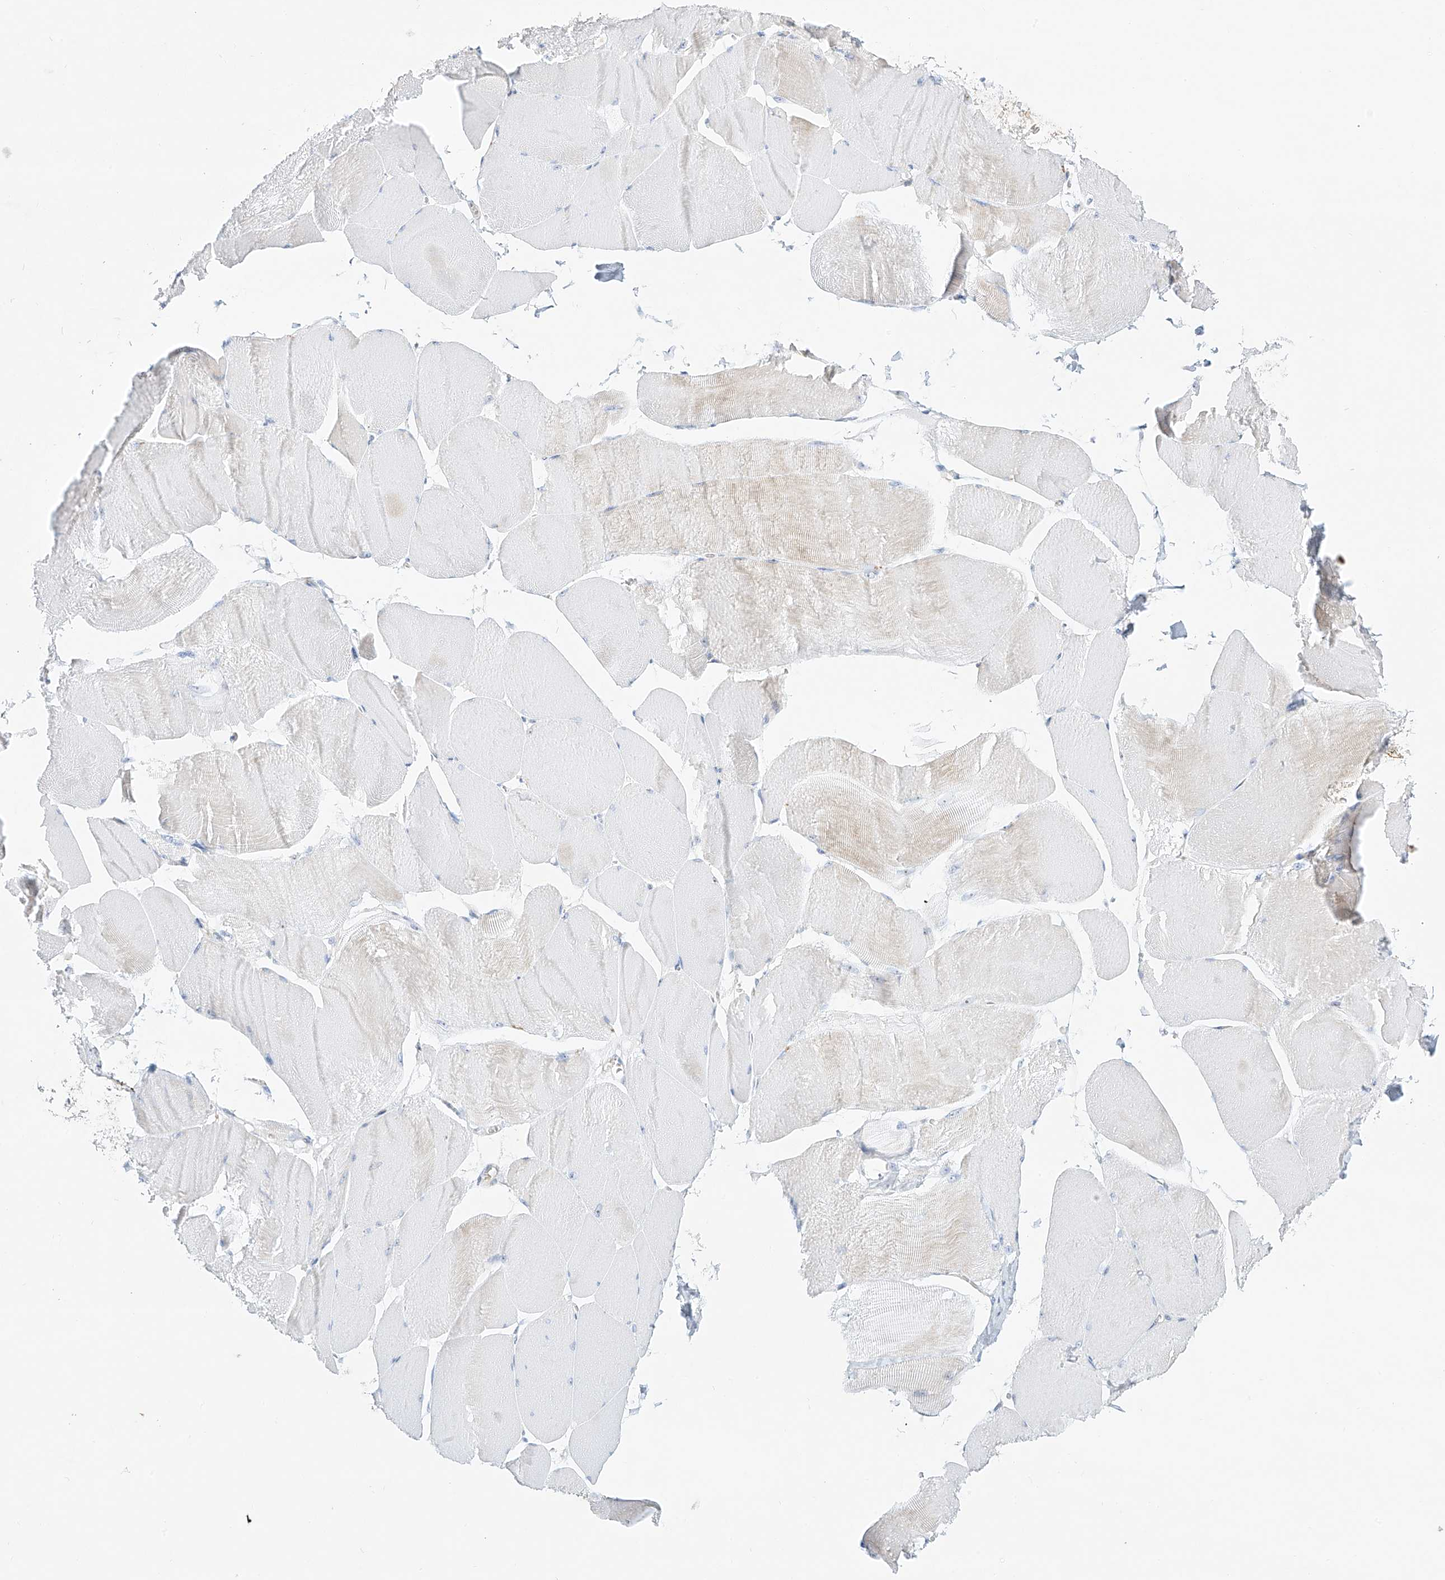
{"staining": {"intensity": "negative", "quantity": "none", "location": "none"}, "tissue": "skeletal muscle", "cell_type": "Myocytes", "image_type": "normal", "snomed": [{"axis": "morphology", "description": "Normal tissue, NOS"}, {"axis": "morphology", "description": "Basal cell carcinoma"}, {"axis": "topography", "description": "Skeletal muscle"}], "caption": "High magnification brightfield microscopy of normal skeletal muscle stained with DAB (brown) and counterstained with hematoxylin (blue): myocytes show no significant staining. (Immunohistochemistry, brightfield microscopy, high magnification).", "gene": "SNU13", "patient": {"sex": "female", "age": 64}}